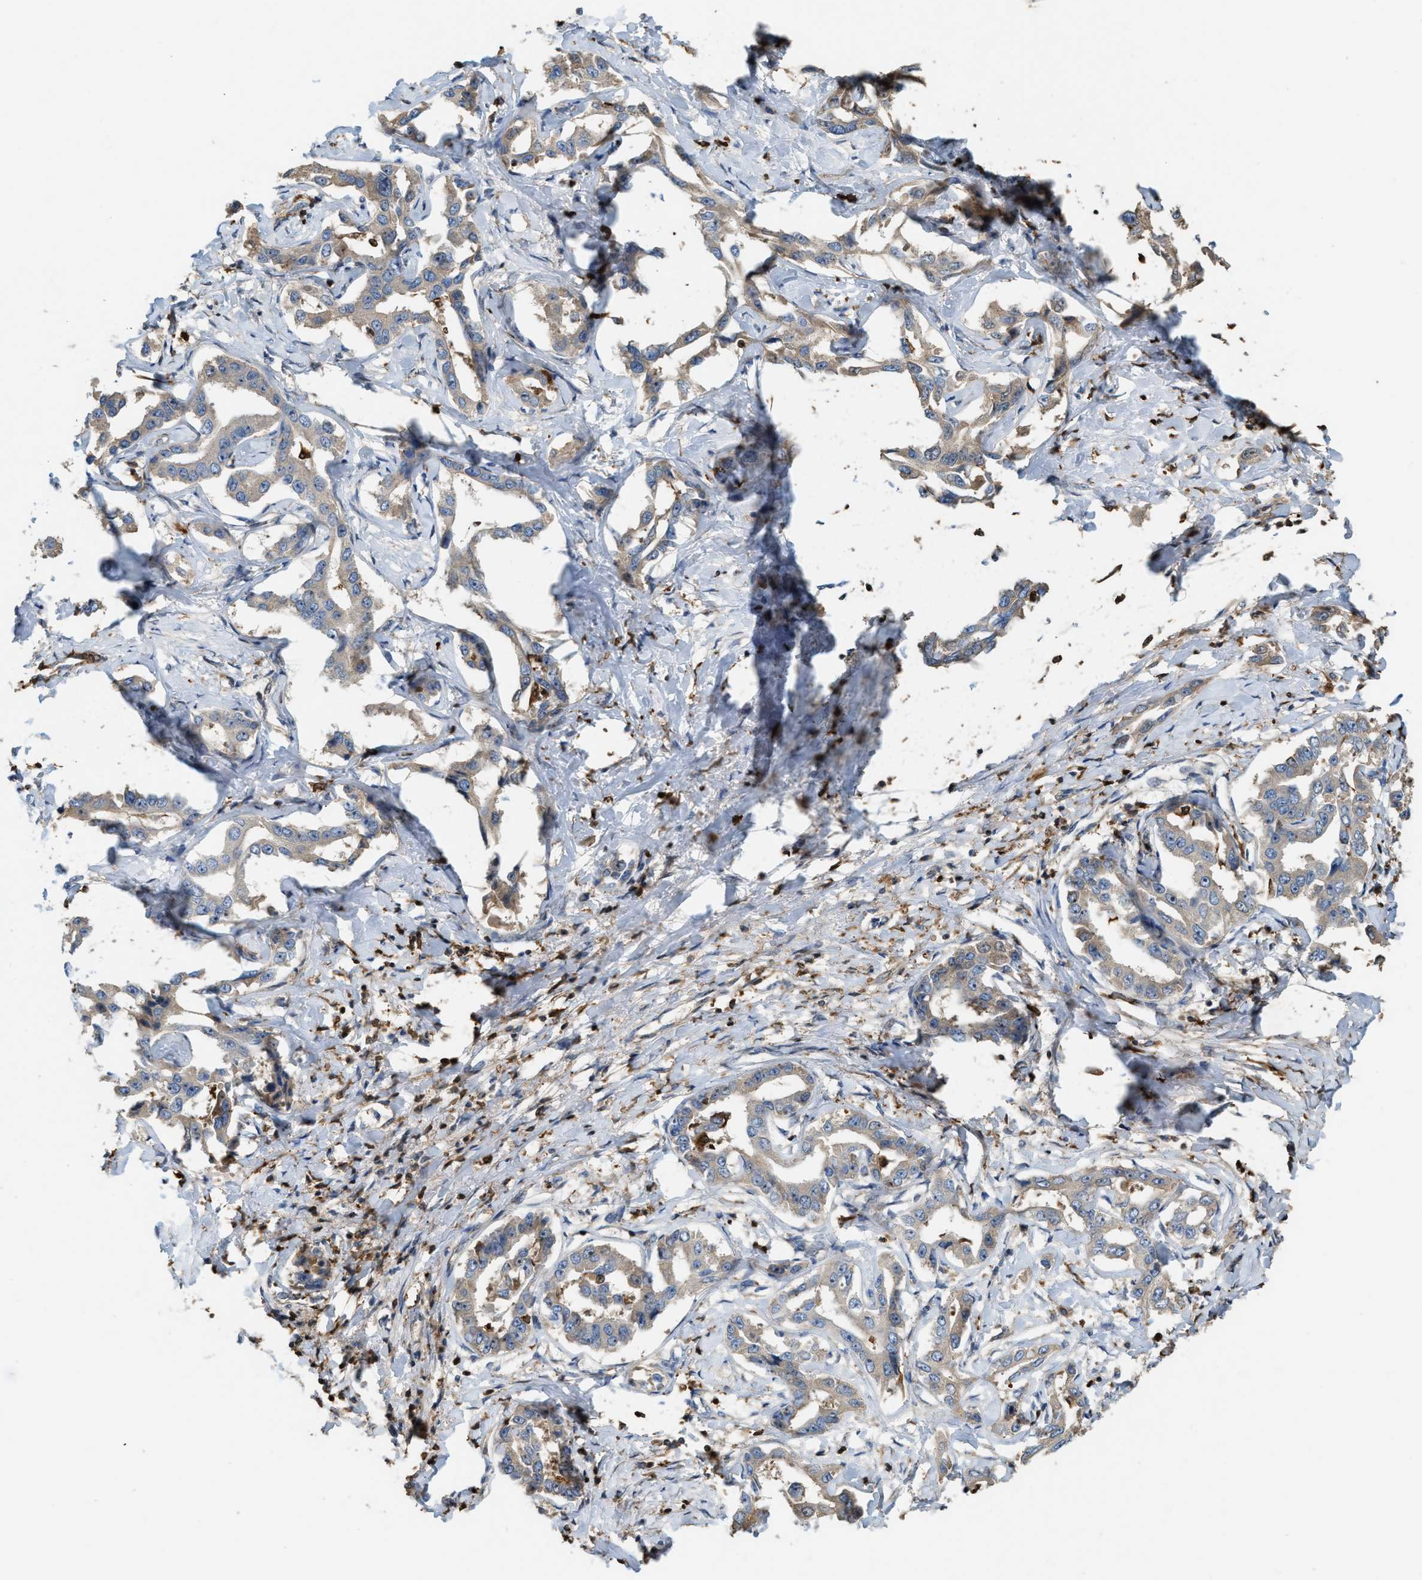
{"staining": {"intensity": "weak", "quantity": "<25%", "location": "cytoplasmic/membranous"}, "tissue": "liver cancer", "cell_type": "Tumor cells", "image_type": "cancer", "snomed": [{"axis": "morphology", "description": "Cholangiocarcinoma"}, {"axis": "topography", "description": "Liver"}], "caption": "High power microscopy image of an immunohistochemistry (IHC) histopathology image of liver cancer (cholangiocarcinoma), revealing no significant staining in tumor cells. Nuclei are stained in blue.", "gene": "SERPINB5", "patient": {"sex": "male", "age": 59}}